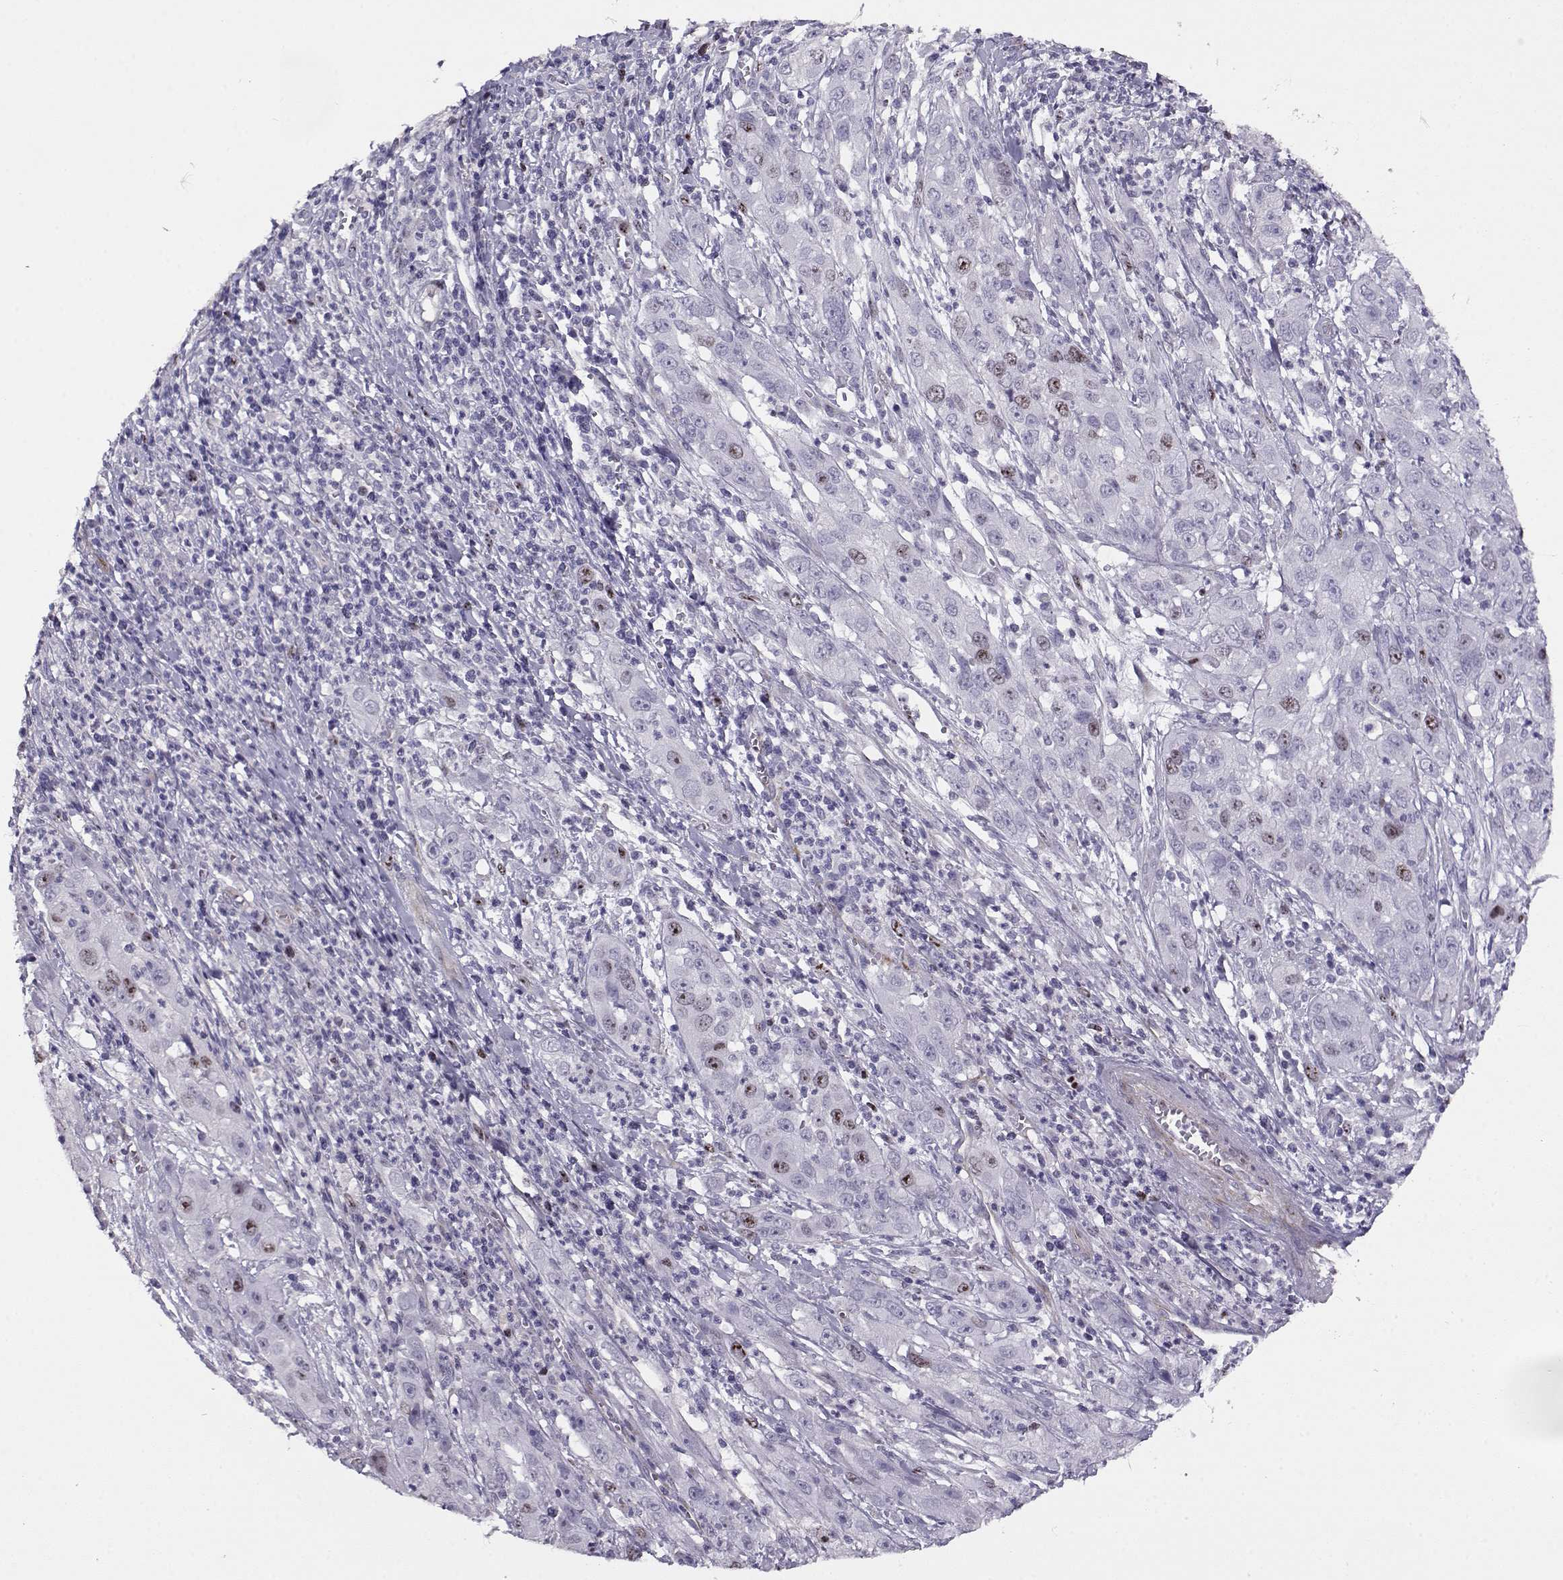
{"staining": {"intensity": "moderate", "quantity": "<25%", "location": "nuclear"}, "tissue": "cervical cancer", "cell_type": "Tumor cells", "image_type": "cancer", "snomed": [{"axis": "morphology", "description": "Squamous cell carcinoma, NOS"}, {"axis": "topography", "description": "Cervix"}], "caption": "This is a photomicrograph of immunohistochemistry (IHC) staining of cervical cancer (squamous cell carcinoma), which shows moderate staining in the nuclear of tumor cells.", "gene": "NPW", "patient": {"sex": "female", "age": 32}}